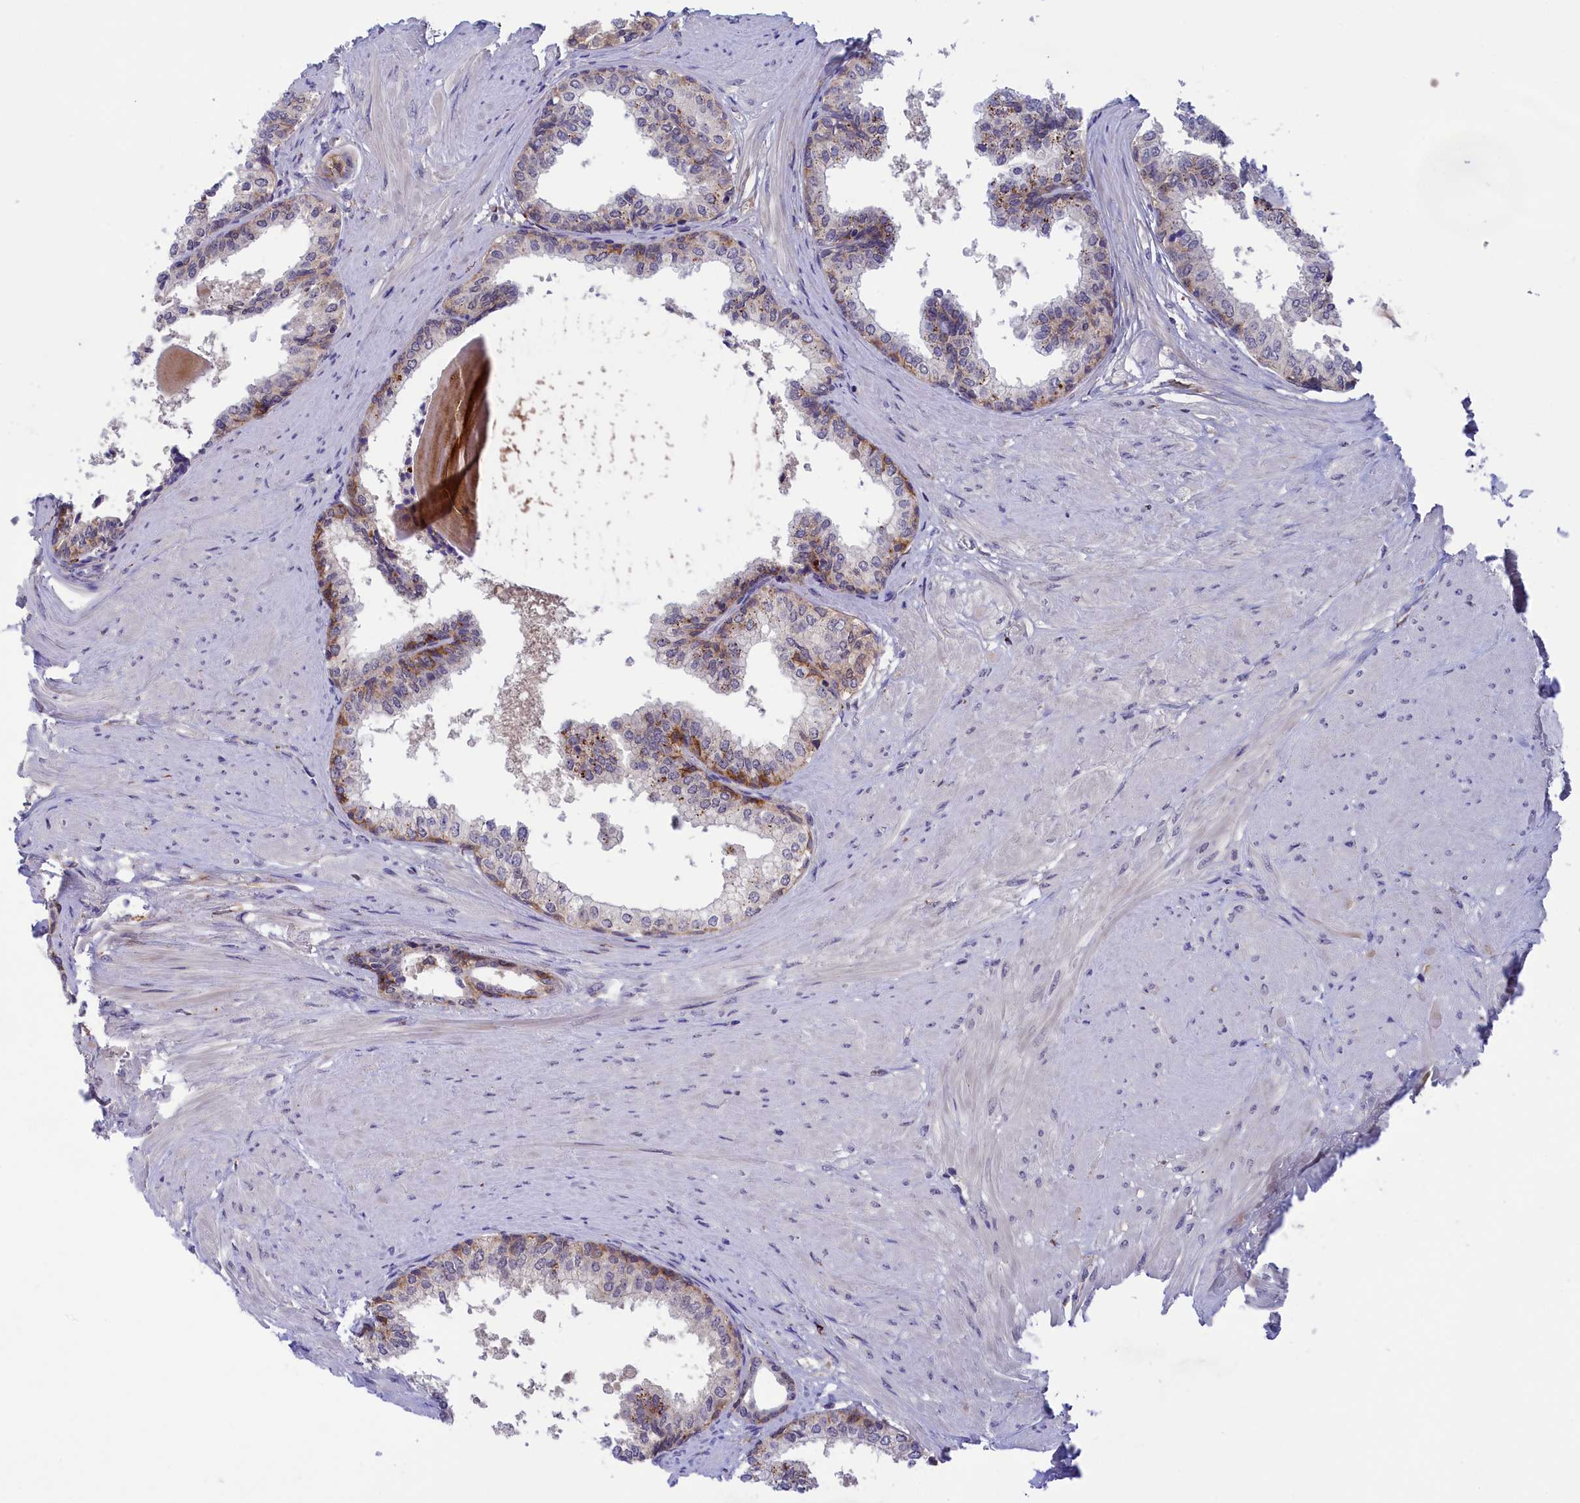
{"staining": {"intensity": "moderate", "quantity": "<25%", "location": "cytoplasmic/membranous"}, "tissue": "prostate", "cell_type": "Glandular cells", "image_type": "normal", "snomed": [{"axis": "morphology", "description": "Normal tissue, NOS"}, {"axis": "topography", "description": "Prostate"}], "caption": "Unremarkable prostate exhibits moderate cytoplasmic/membranous positivity in about <25% of glandular cells, visualized by immunohistochemistry.", "gene": "STYX", "patient": {"sex": "male", "age": 48}}